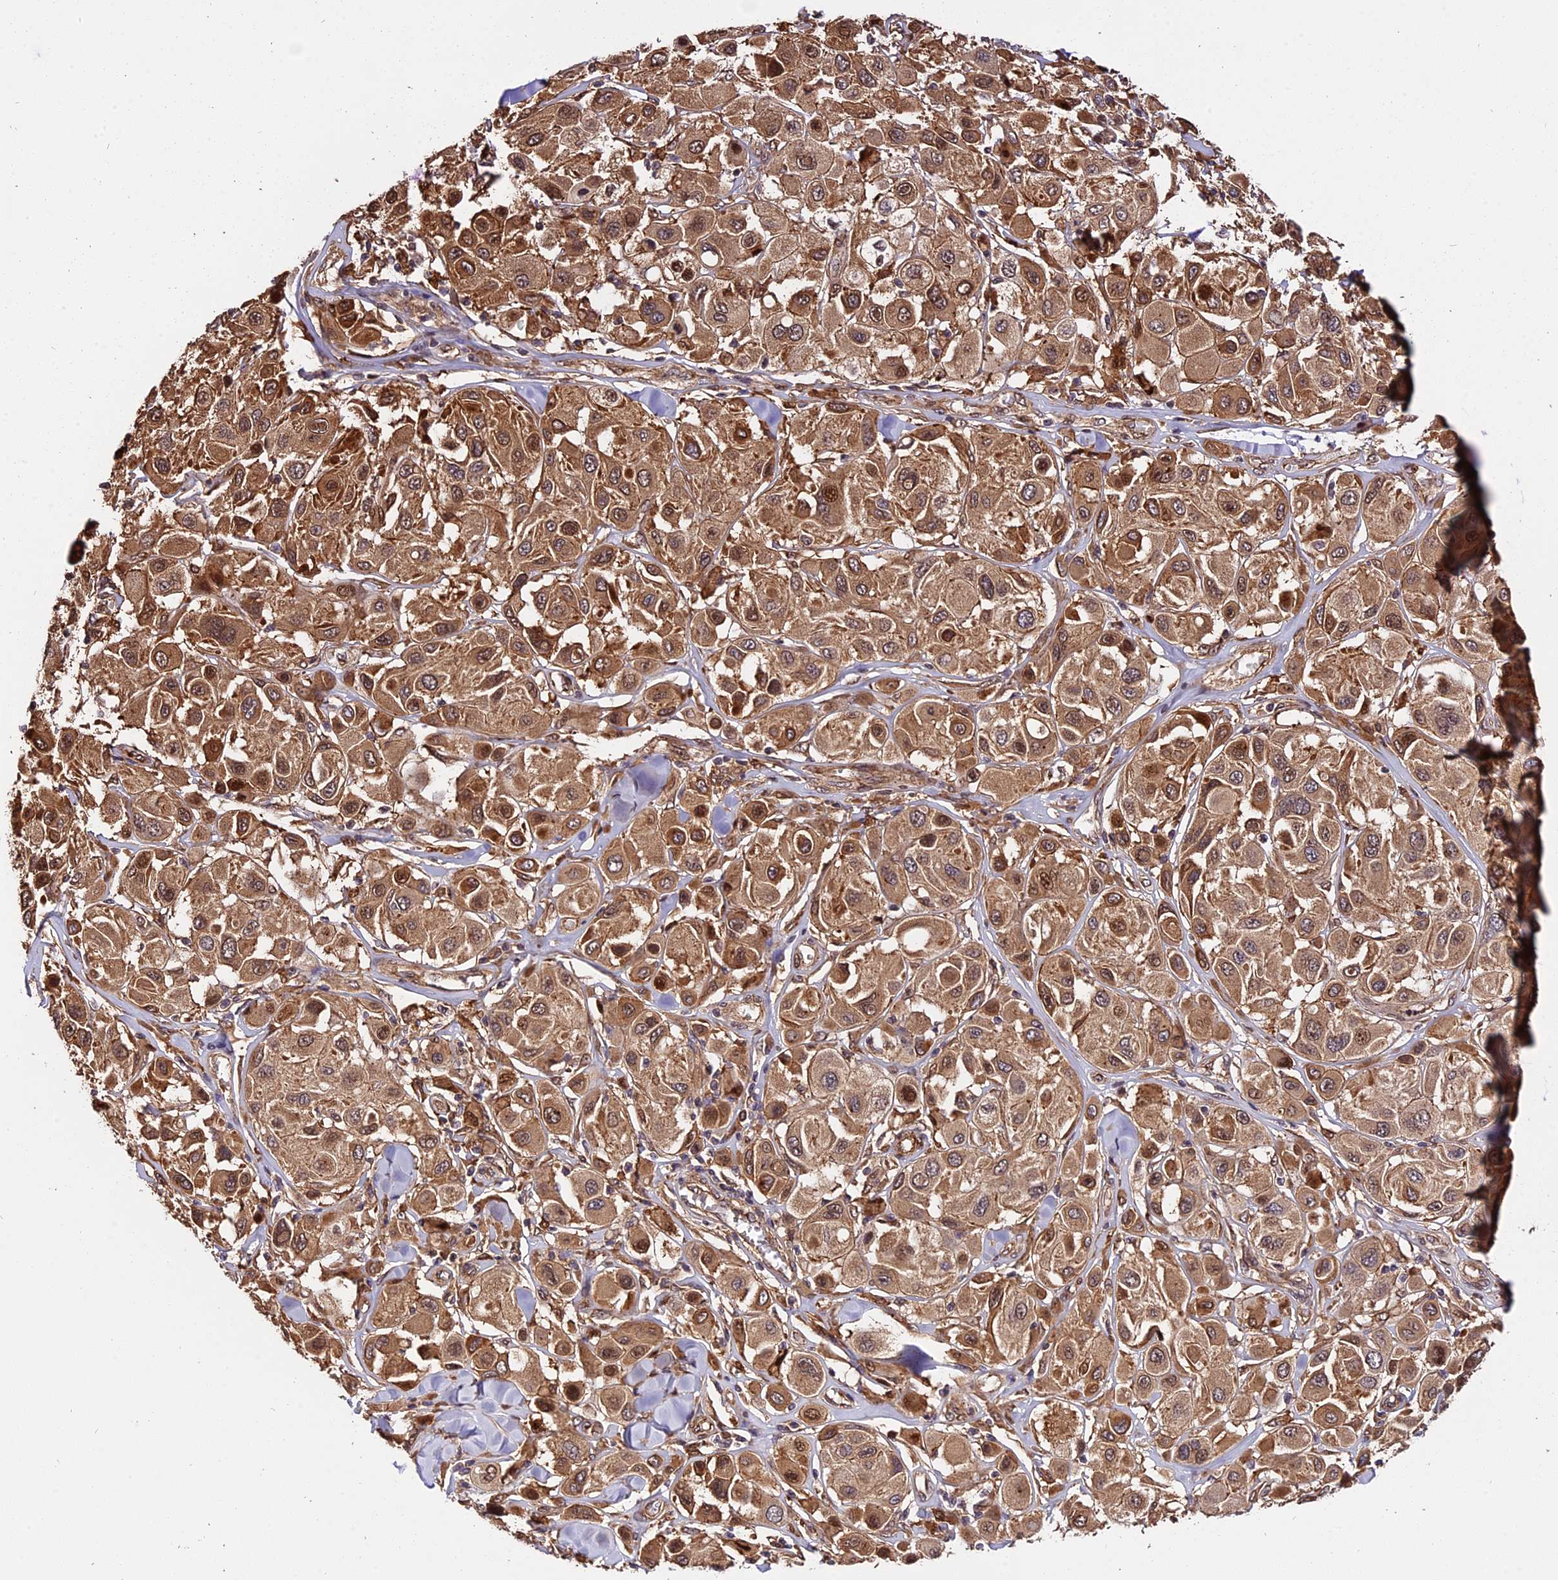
{"staining": {"intensity": "moderate", "quantity": ">75%", "location": "cytoplasmic/membranous"}, "tissue": "melanoma", "cell_type": "Tumor cells", "image_type": "cancer", "snomed": [{"axis": "morphology", "description": "Malignant melanoma, Metastatic site"}, {"axis": "topography", "description": "Skin"}], "caption": "This histopathology image displays IHC staining of melanoma, with medium moderate cytoplasmic/membranous staining in about >75% of tumor cells.", "gene": "HERPUD1", "patient": {"sex": "male", "age": 41}}